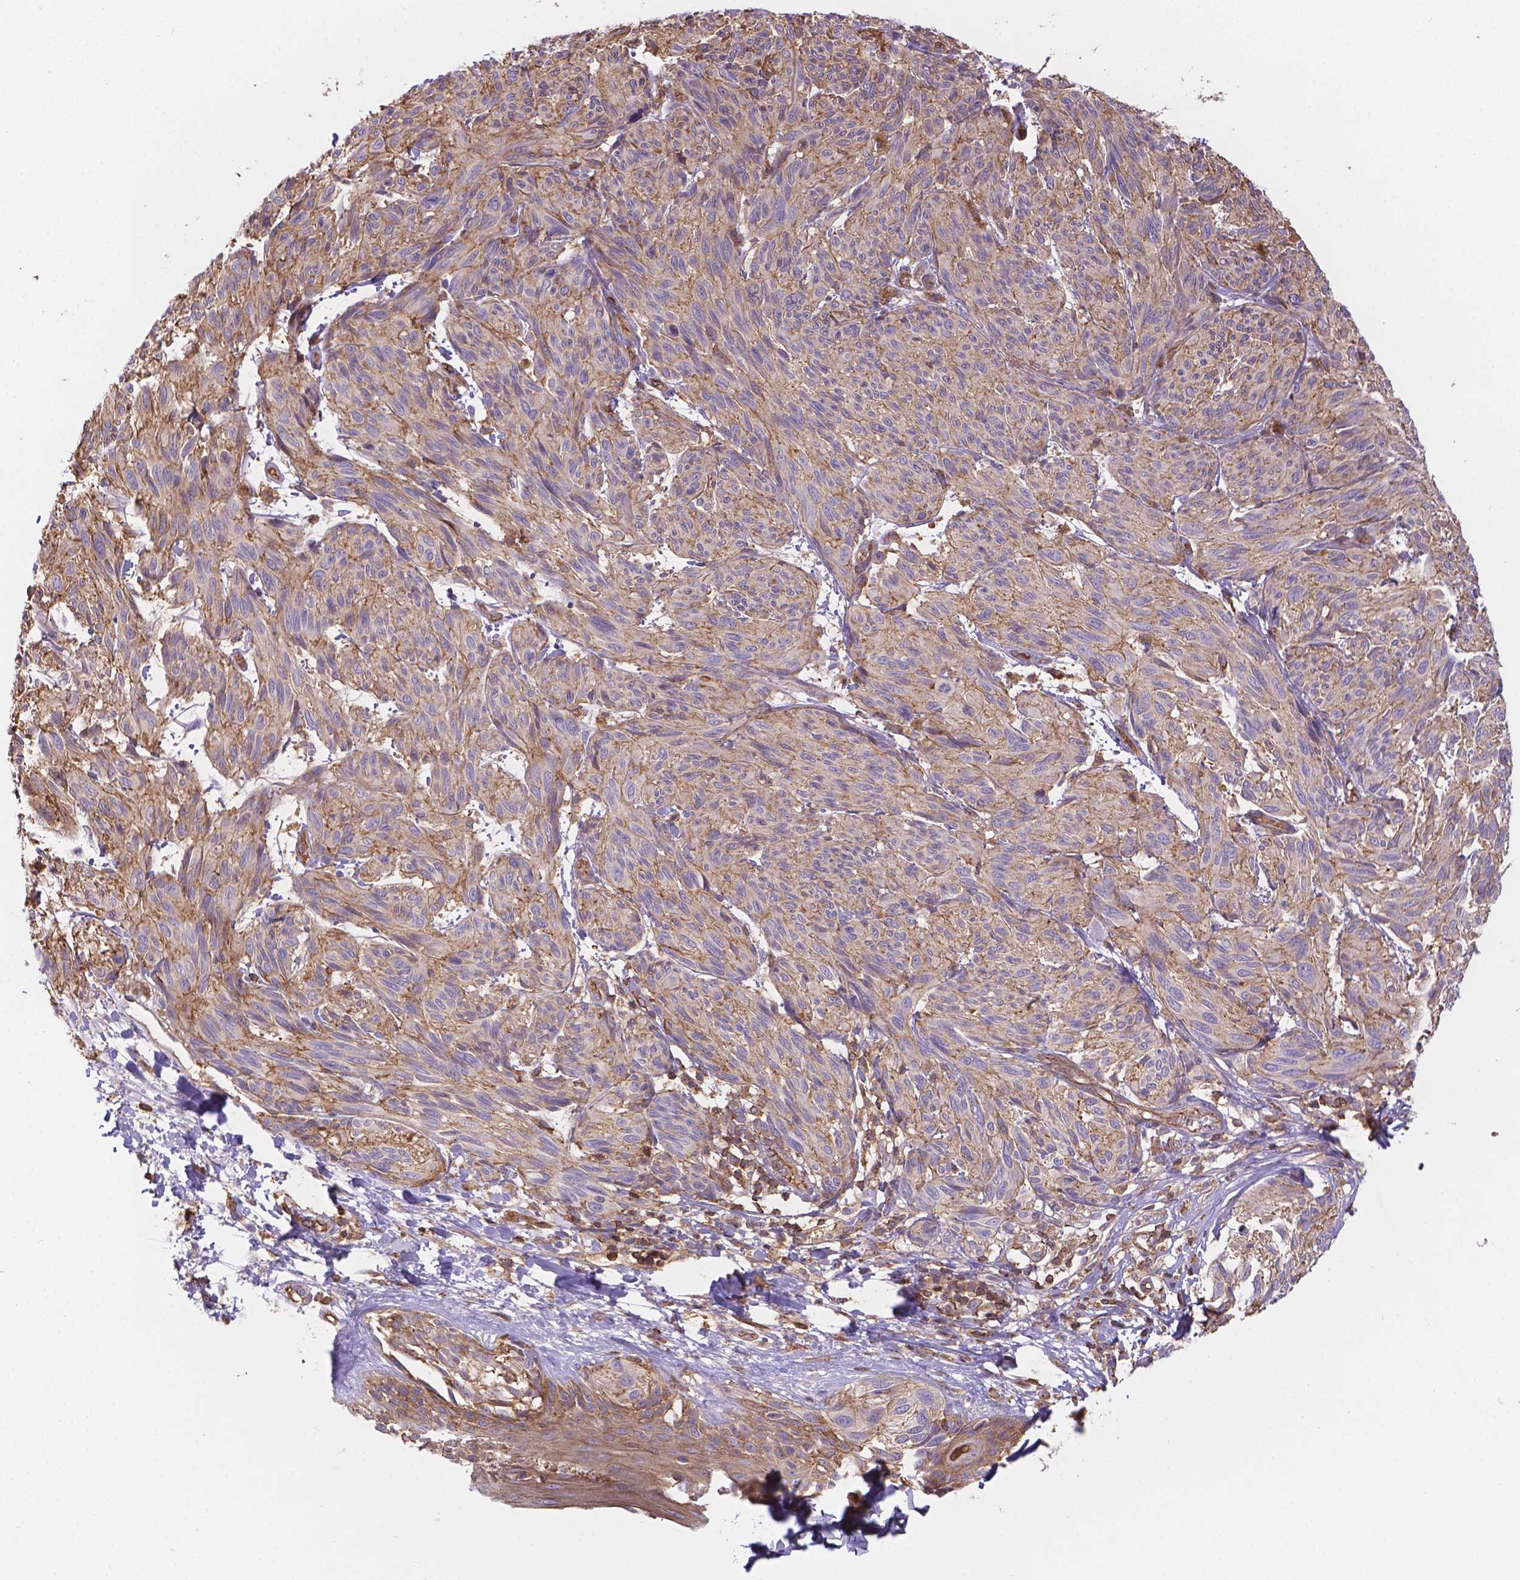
{"staining": {"intensity": "negative", "quantity": "none", "location": "none"}, "tissue": "melanoma", "cell_type": "Tumor cells", "image_type": "cancer", "snomed": [{"axis": "morphology", "description": "Malignant melanoma, NOS"}, {"axis": "topography", "description": "Skin"}], "caption": "The immunohistochemistry (IHC) micrograph has no significant staining in tumor cells of melanoma tissue.", "gene": "DMWD", "patient": {"sex": "male", "age": 79}}